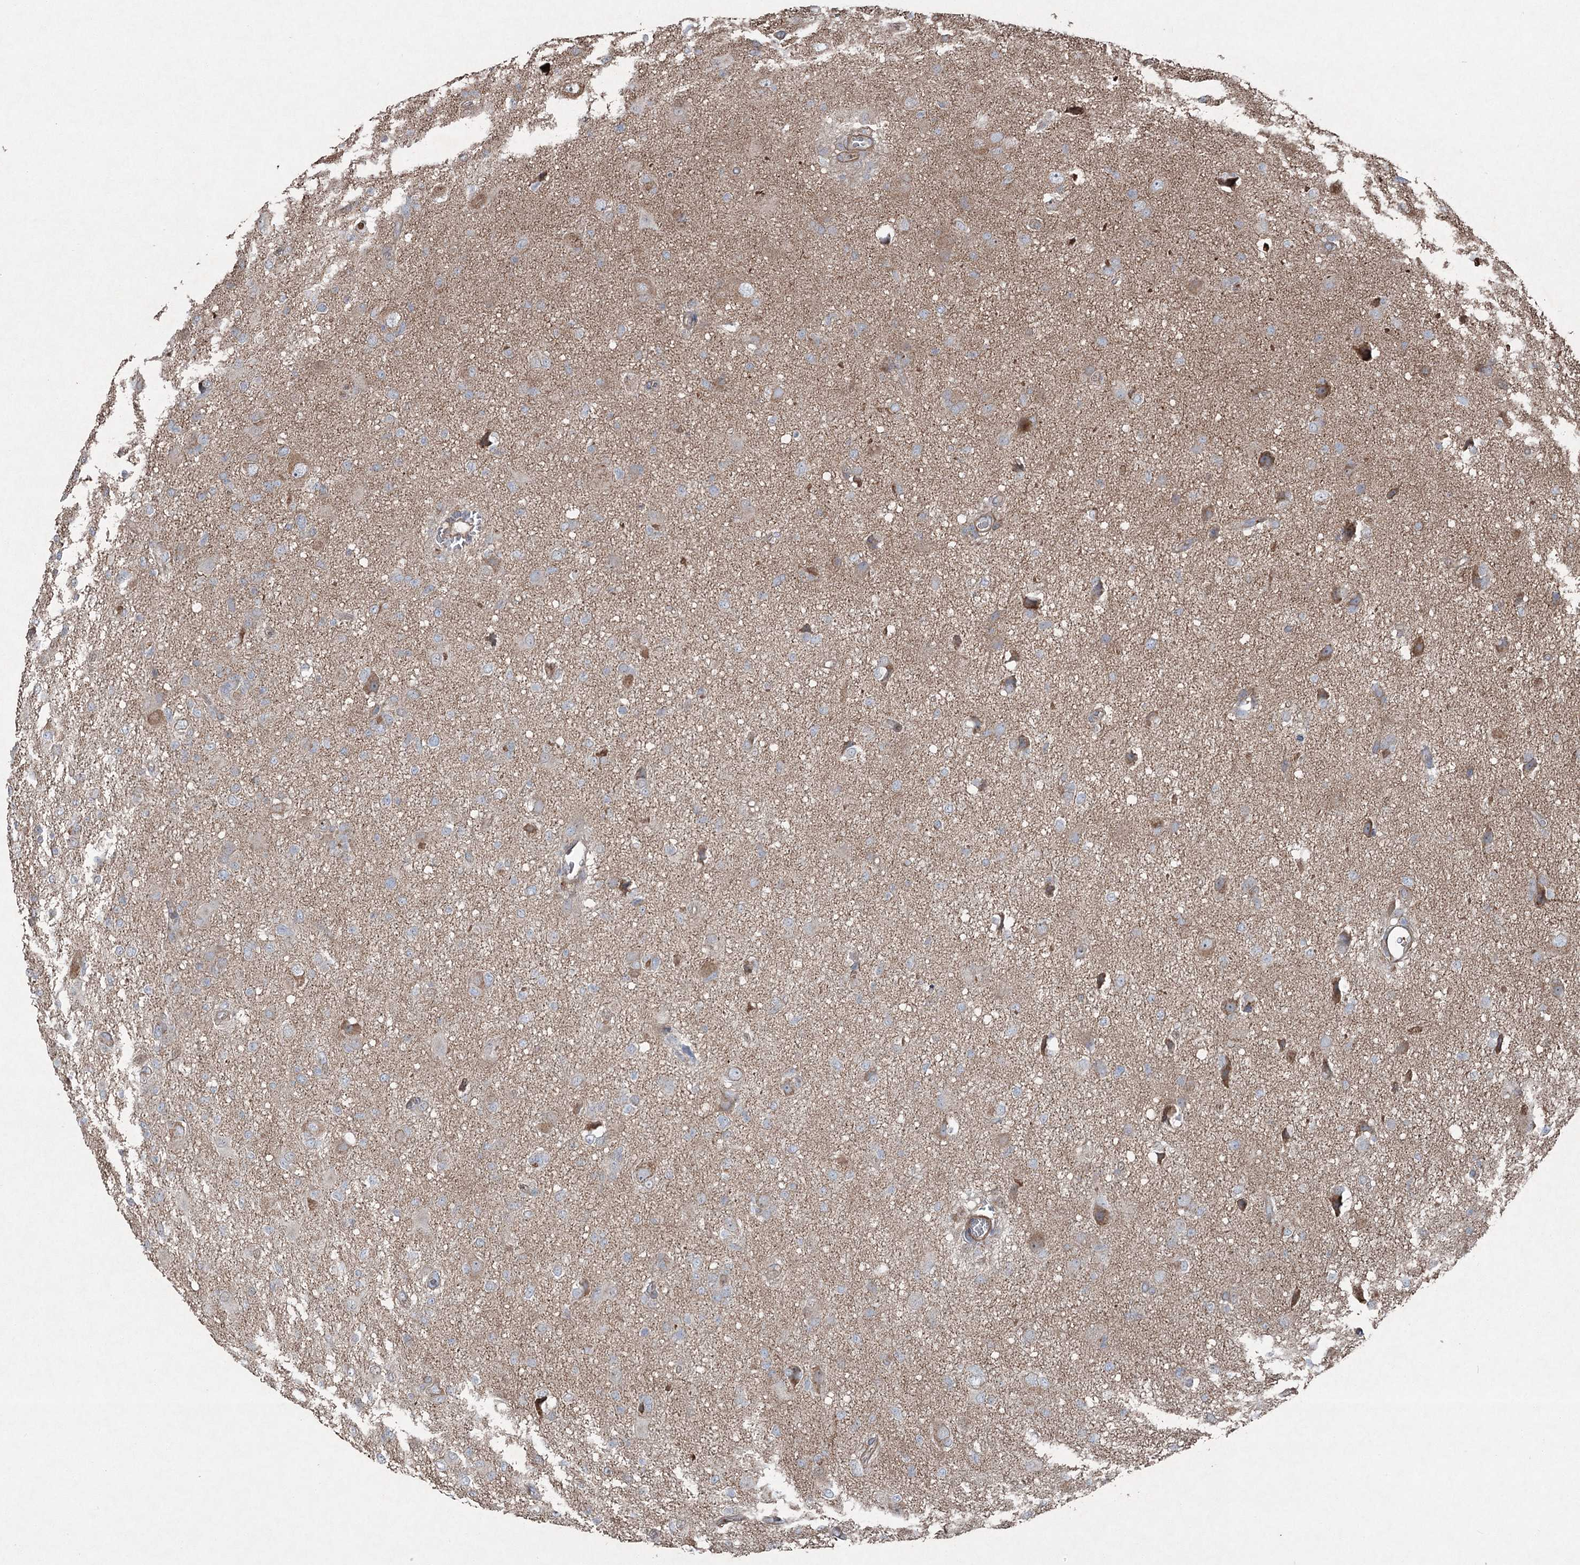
{"staining": {"intensity": "negative", "quantity": "none", "location": "none"}, "tissue": "glioma", "cell_type": "Tumor cells", "image_type": "cancer", "snomed": [{"axis": "morphology", "description": "Glioma, malignant, High grade"}, {"axis": "topography", "description": "Brain"}], "caption": "A histopathology image of human malignant high-grade glioma is negative for staining in tumor cells.", "gene": "SERINC5", "patient": {"sex": "female", "age": 57}}